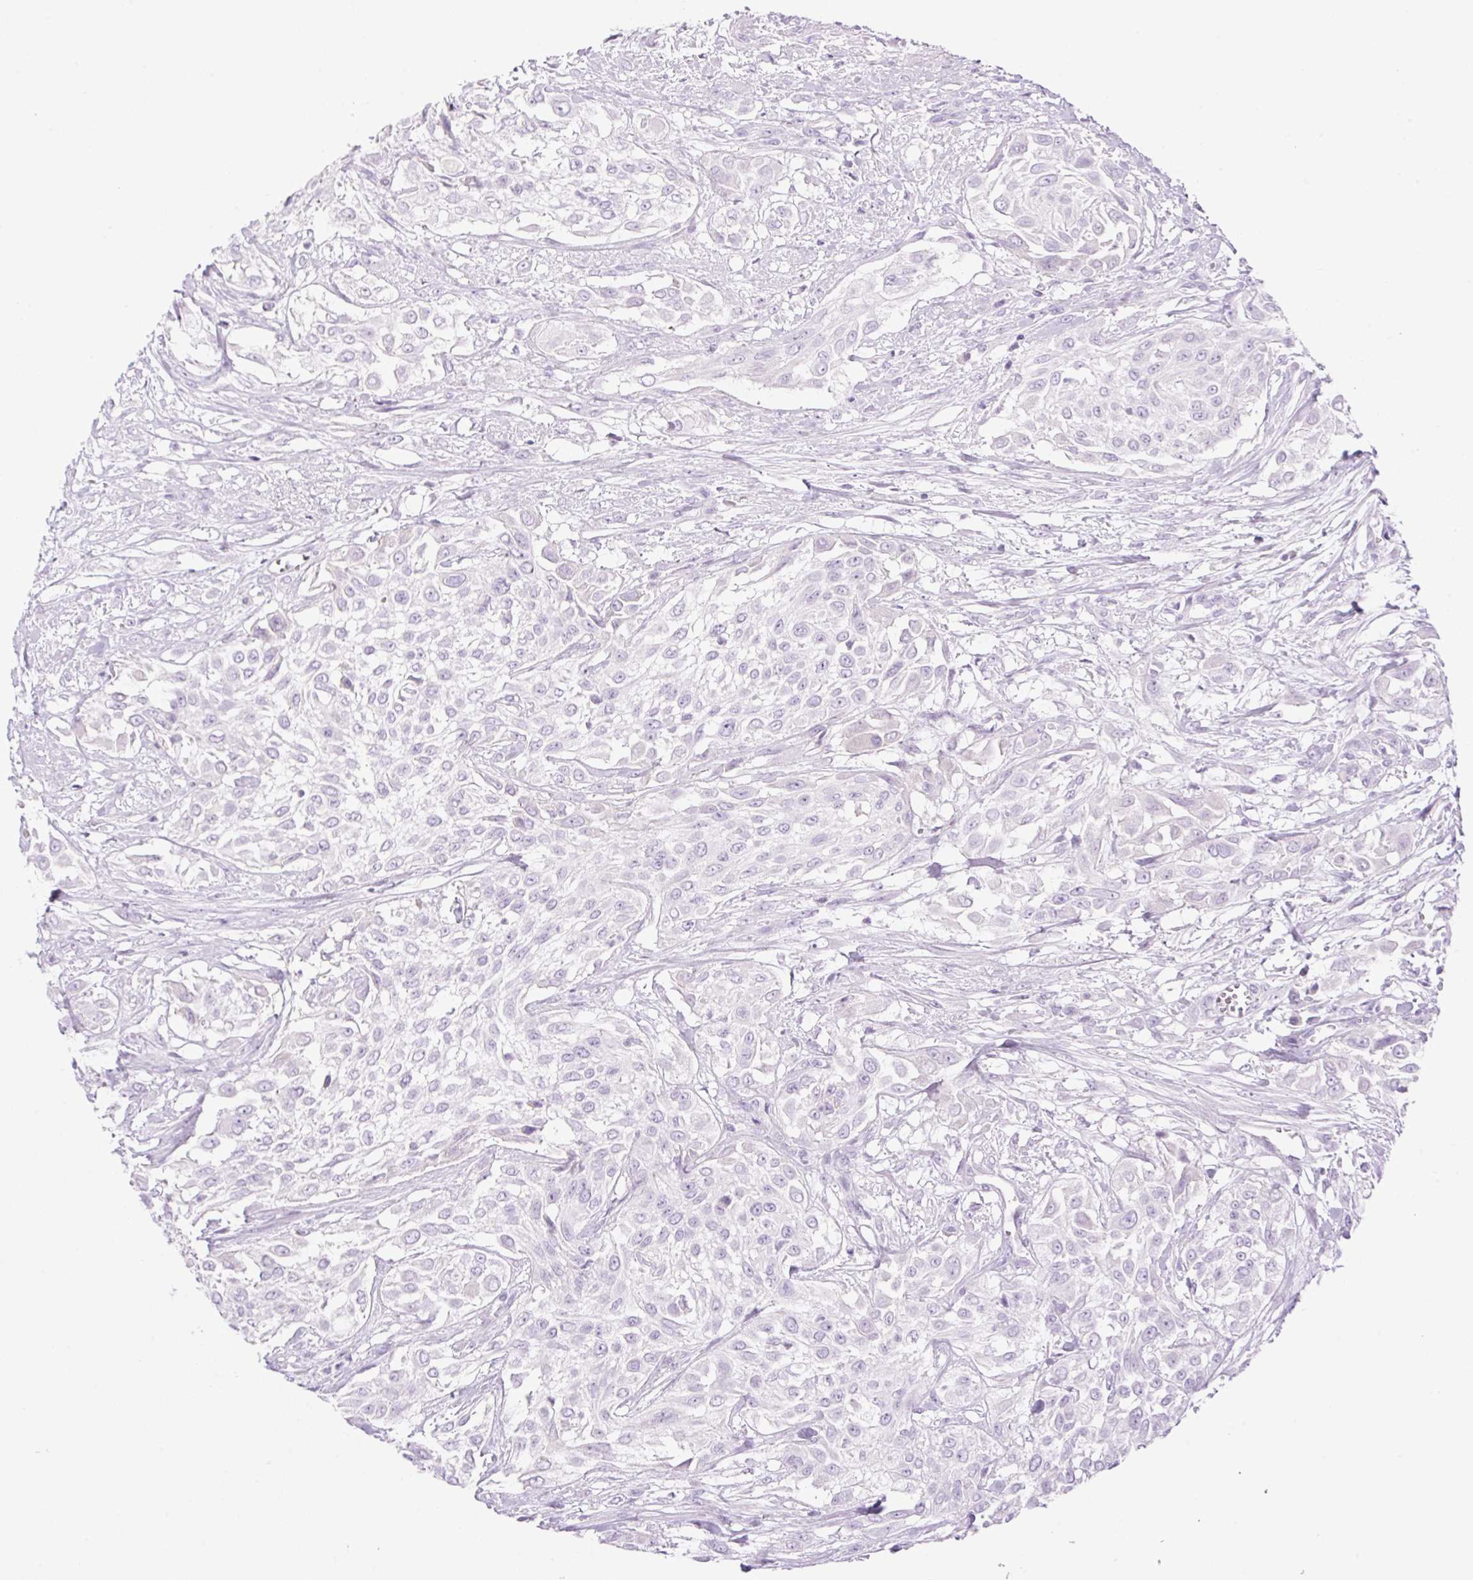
{"staining": {"intensity": "negative", "quantity": "none", "location": "none"}, "tissue": "urothelial cancer", "cell_type": "Tumor cells", "image_type": "cancer", "snomed": [{"axis": "morphology", "description": "Urothelial carcinoma, High grade"}, {"axis": "topography", "description": "Urinary bladder"}], "caption": "Immunohistochemistry micrograph of urothelial carcinoma (high-grade) stained for a protein (brown), which displays no expression in tumor cells. (DAB (3,3'-diaminobenzidine) IHC, high magnification).", "gene": "PALM3", "patient": {"sex": "male", "age": 57}}